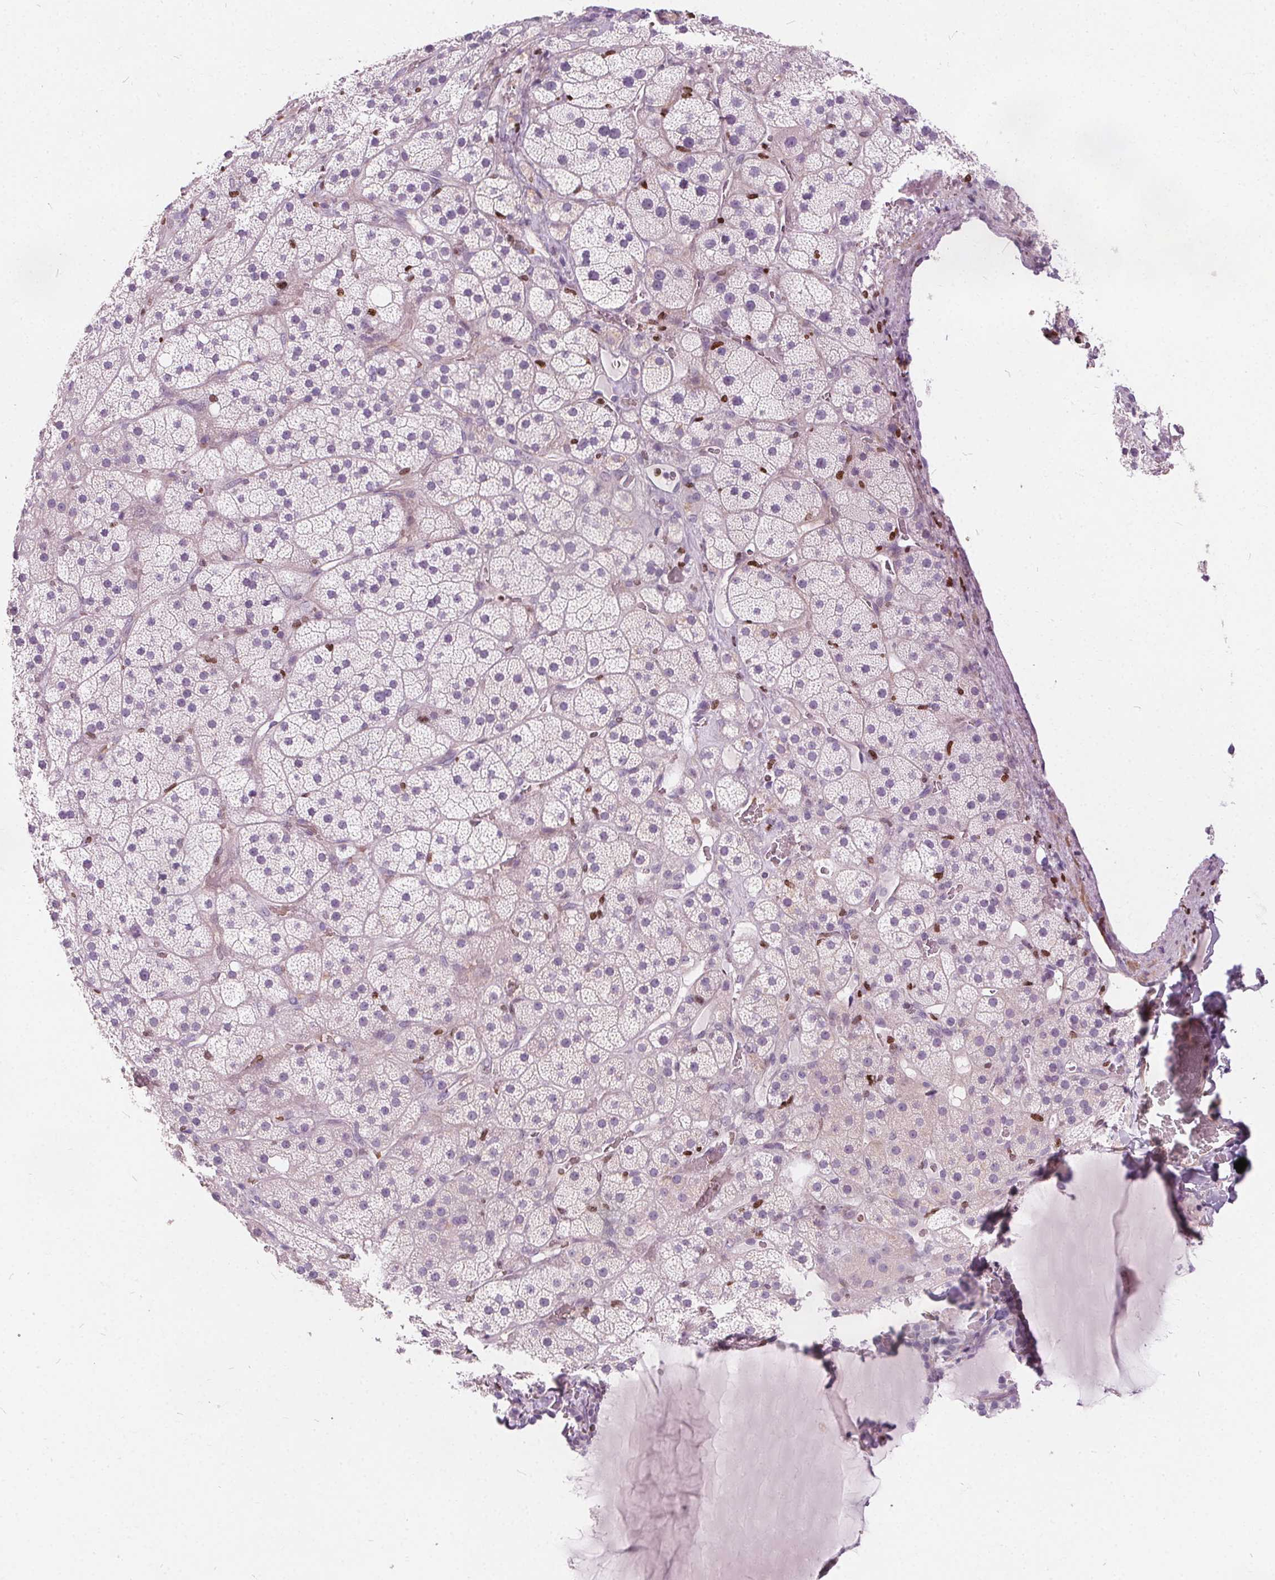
{"staining": {"intensity": "negative", "quantity": "none", "location": "none"}, "tissue": "adrenal gland", "cell_type": "Glandular cells", "image_type": "normal", "snomed": [{"axis": "morphology", "description": "Normal tissue, NOS"}, {"axis": "topography", "description": "Adrenal gland"}], "caption": "This is an immunohistochemistry (IHC) micrograph of unremarkable human adrenal gland. There is no staining in glandular cells.", "gene": "ISLR2", "patient": {"sex": "male", "age": 57}}